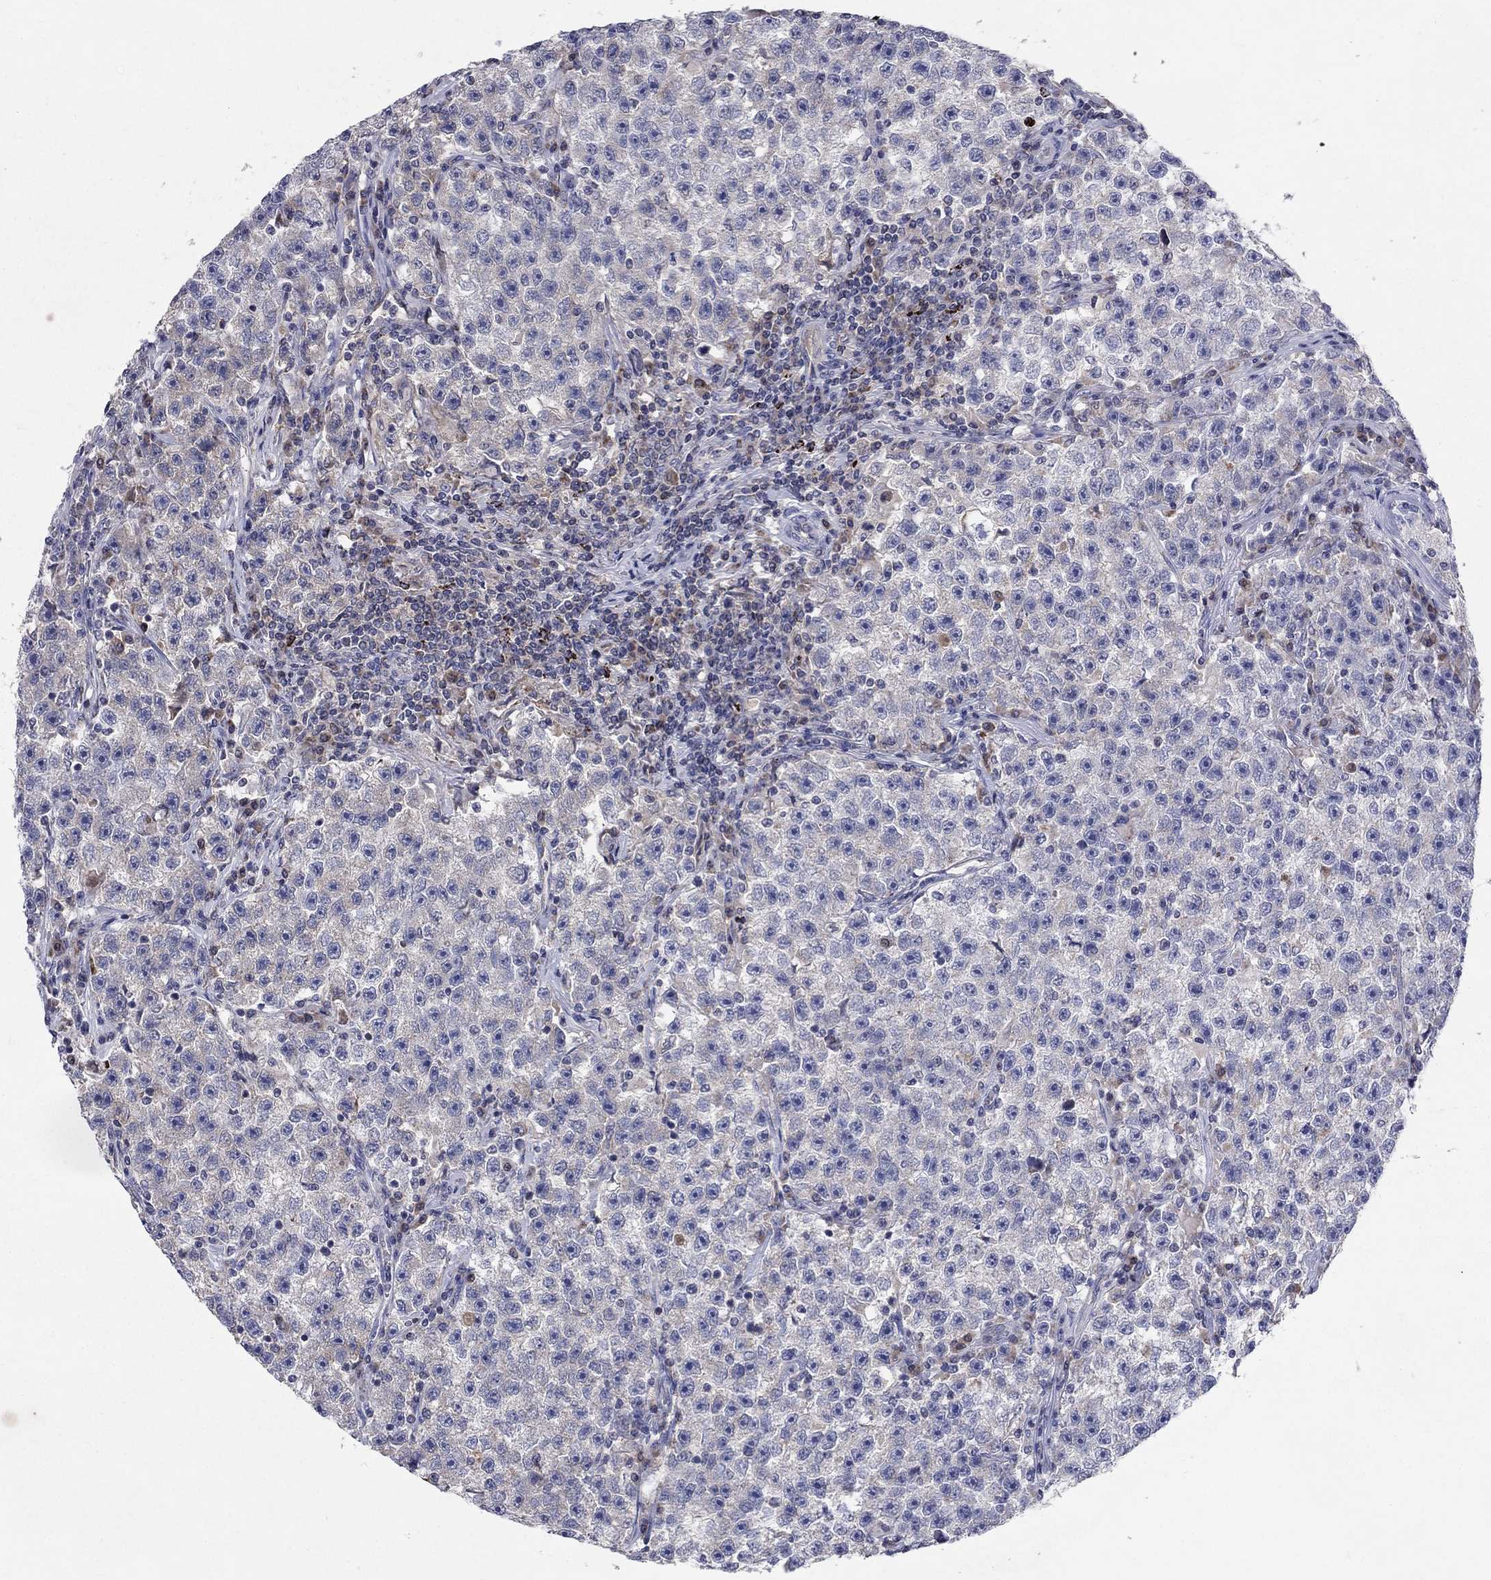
{"staining": {"intensity": "negative", "quantity": "none", "location": "none"}, "tissue": "testis cancer", "cell_type": "Tumor cells", "image_type": "cancer", "snomed": [{"axis": "morphology", "description": "Seminoma, NOS"}, {"axis": "topography", "description": "Testis"}], "caption": "IHC photomicrograph of seminoma (testis) stained for a protein (brown), which shows no expression in tumor cells. Nuclei are stained in blue.", "gene": "SLC4A10", "patient": {"sex": "male", "age": 22}}